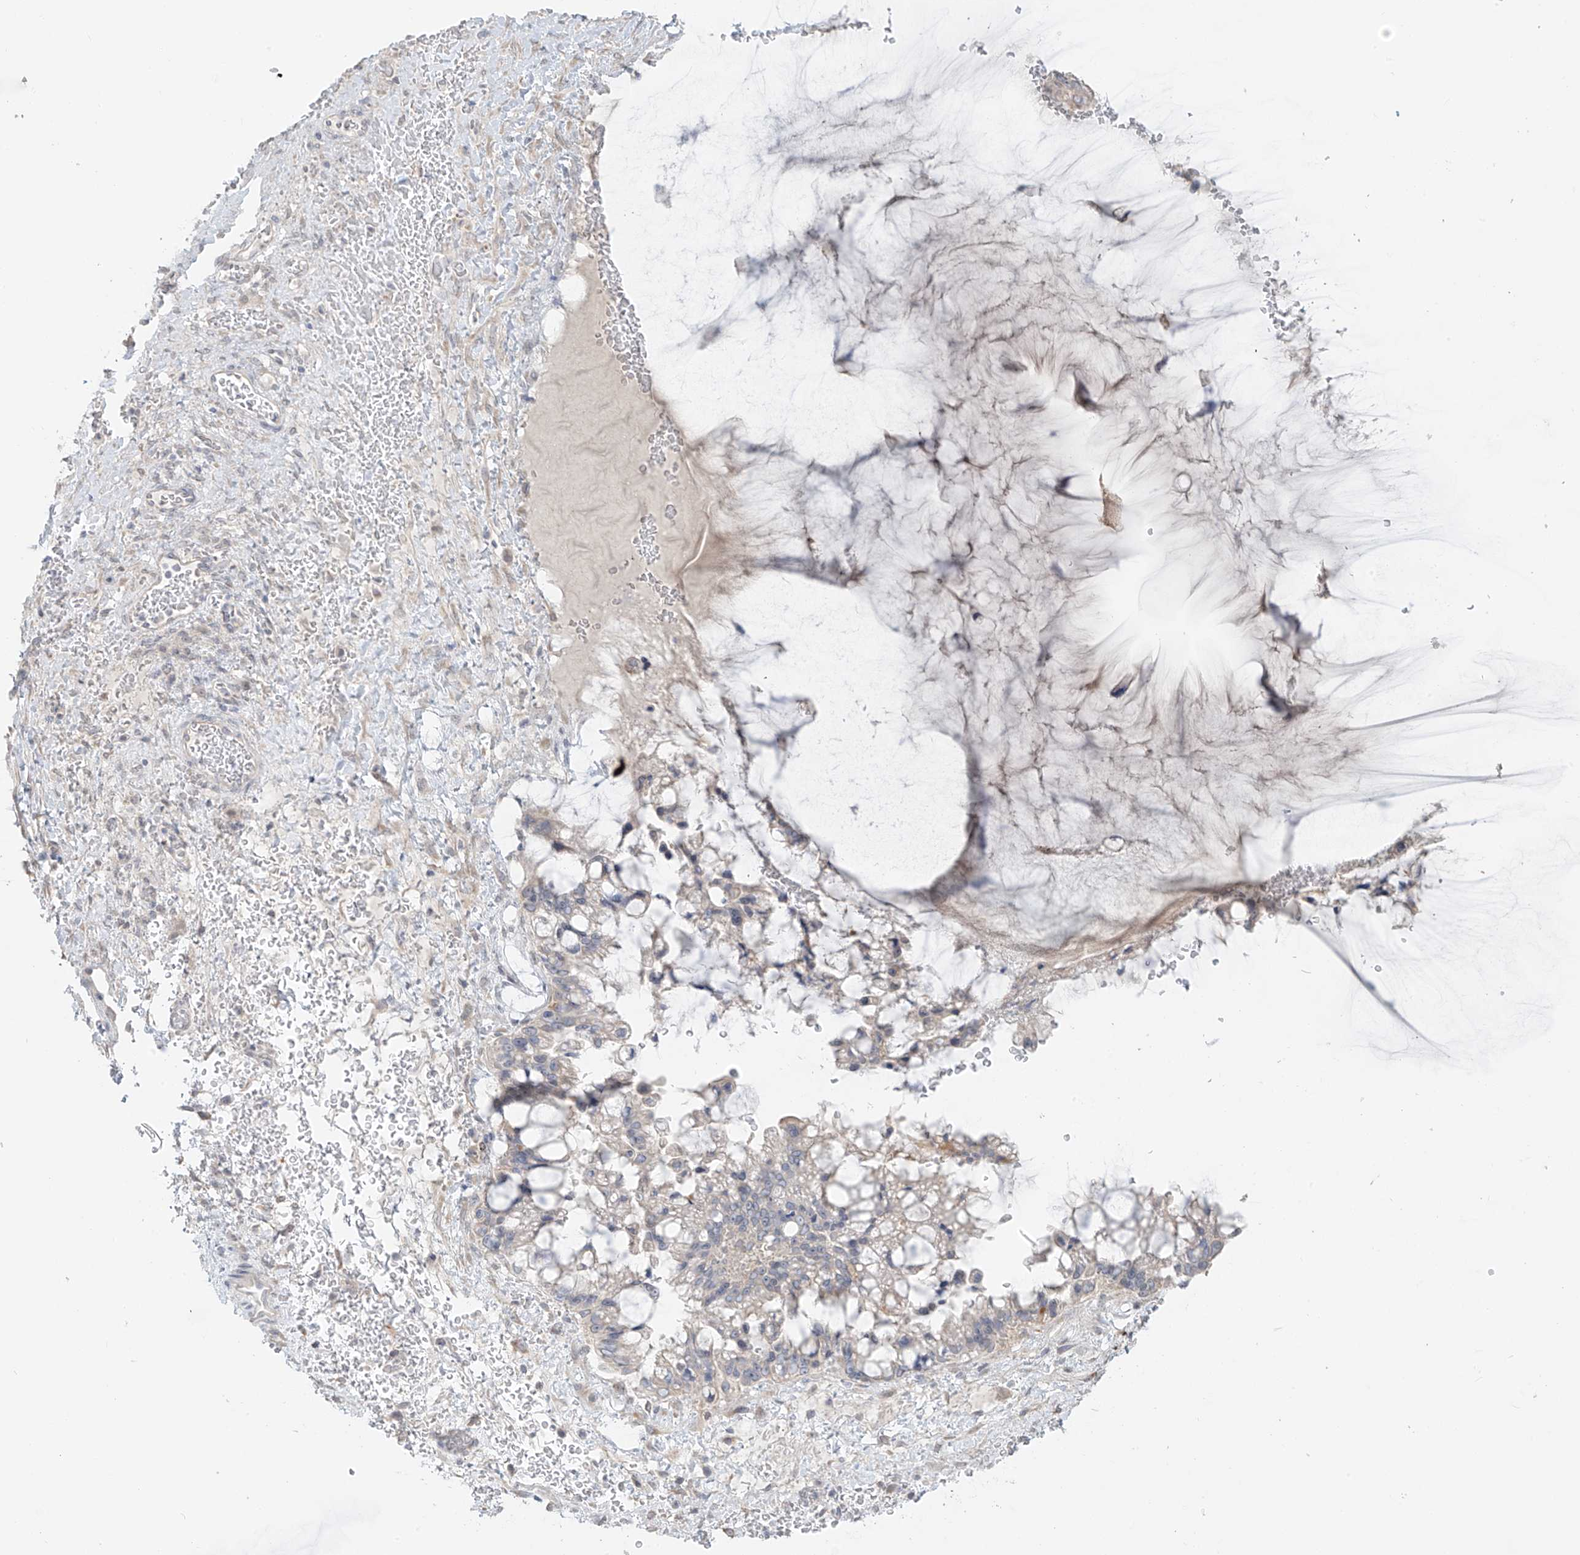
{"staining": {"intensity": "weak", "quantity": "<25%", "location": "cytoplasmic/membranous"}, "tissue": "ovarian cancer", "cell_type": "Tumor cells", "image_type": "cancer", "snomed": [{"axis": "morphology", "description": "Cystadenocarcinoma, mucinous, NOS"}, {"axis": "topography", "description": "Ovary"}], "caption": "IHC of ovarian cancer (mucinous cystadenocarcinoma) displays no expression in tumor cells.", "gene": "DCDC2", "patient": {"sex": "female", "age": 37}}